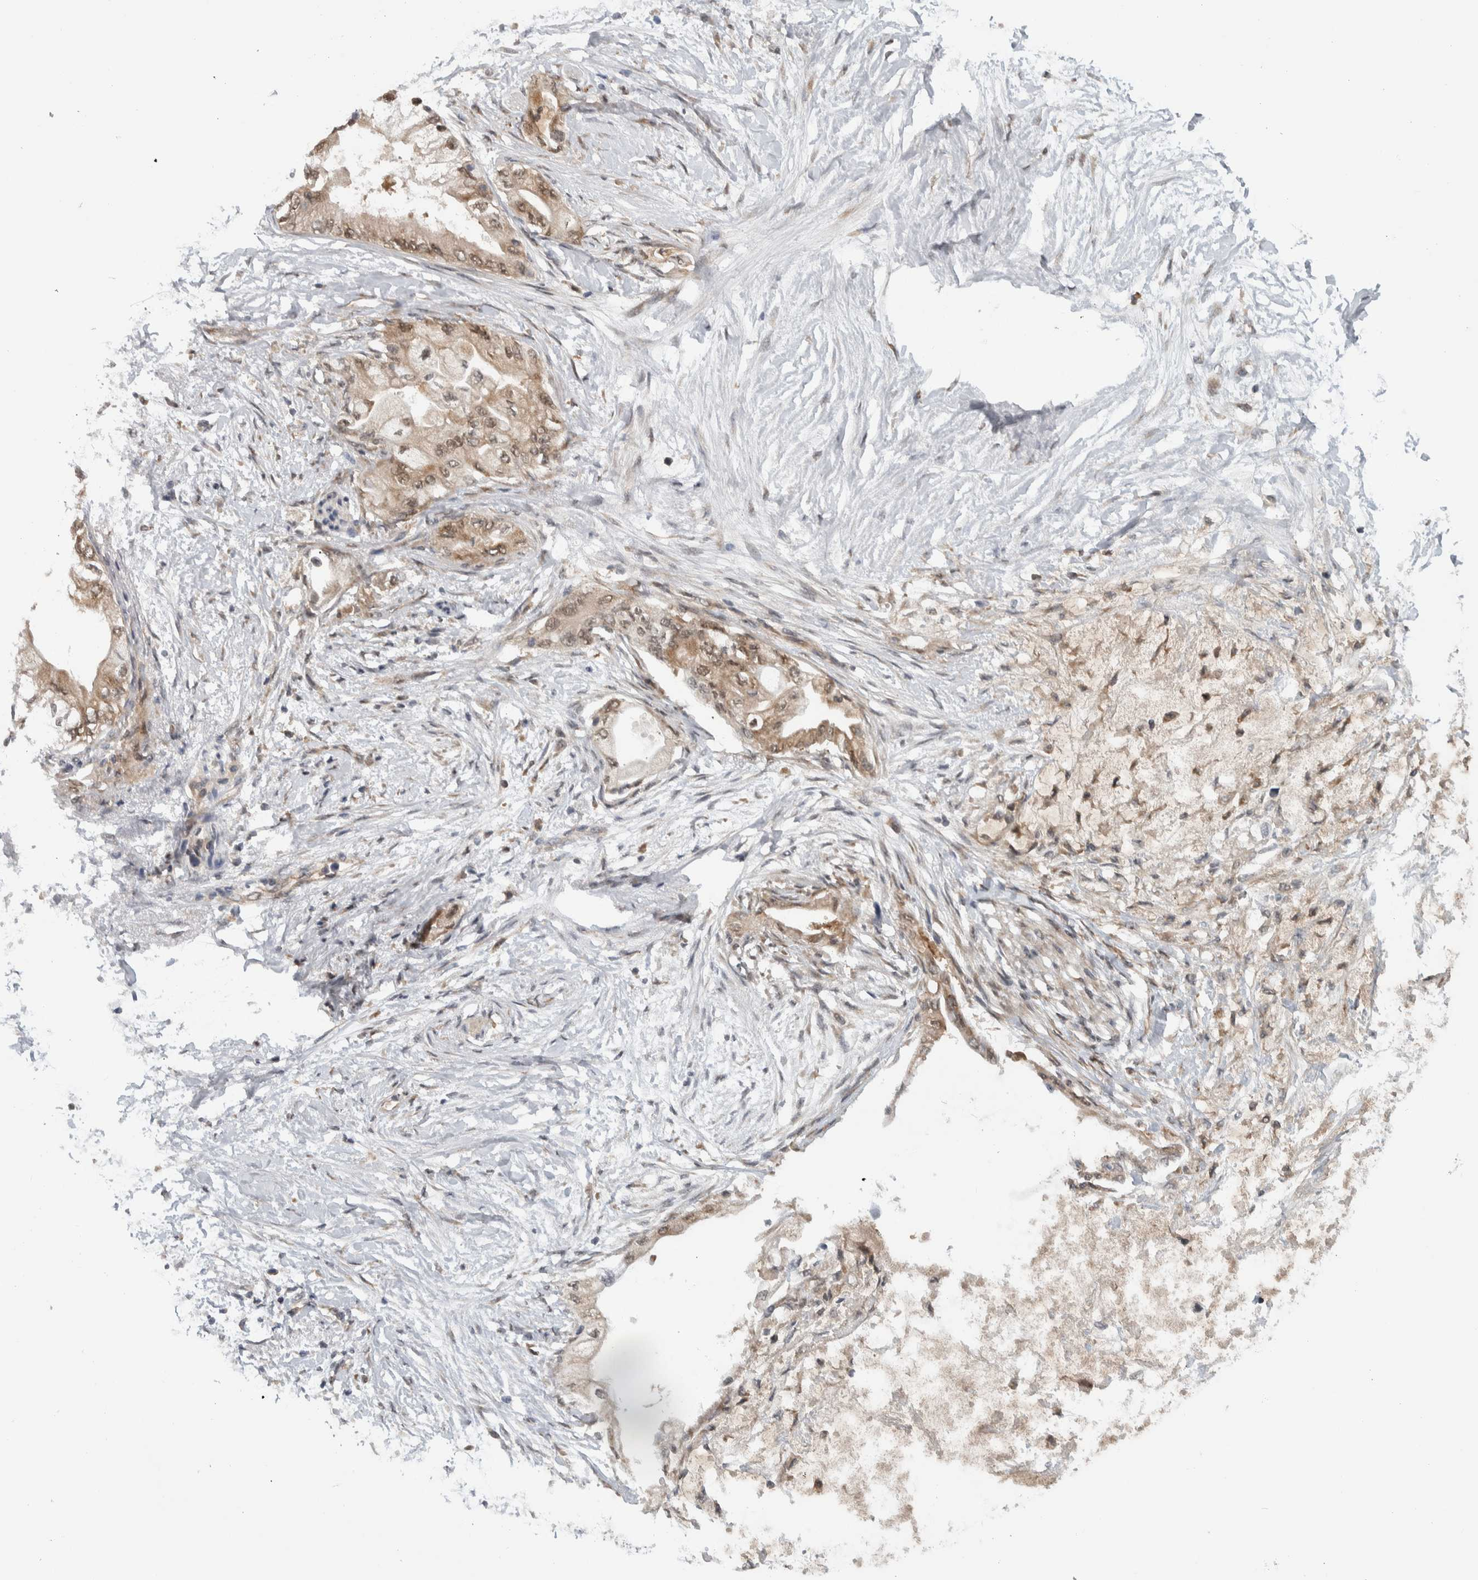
{"staining": {"intensity": "weak", "quantity": ">75%", "location": "cytoplasmic/membranous"}, "tissue": "pancreatic cancer", "cell_type": "Tumor cells", "image_type": "cancer", "snomed": [{"axis": "morphology", "description": "Normal tissue, NOS"}, {"axis": "morphology", "description": "Adenocarcinoma, NOS"}, {"axis": "topography", "description": "Pancreas"}, {"axis": "topography", "description": "Duodenum"}], "caption": "IHC of human pancreatic adenocarcinoma displays low levels of weak cytoplasmic/membranous staining in approximately >75% of tumor cells. The protein of interest is stained brown, and the nuclei are stained in blue (DAB (3,3'-diaminobenzidine) IHC with brightfield microscopy, high magnification).", "gene": "CCDC43", "patient": {"sex": "female", "age": 60}}